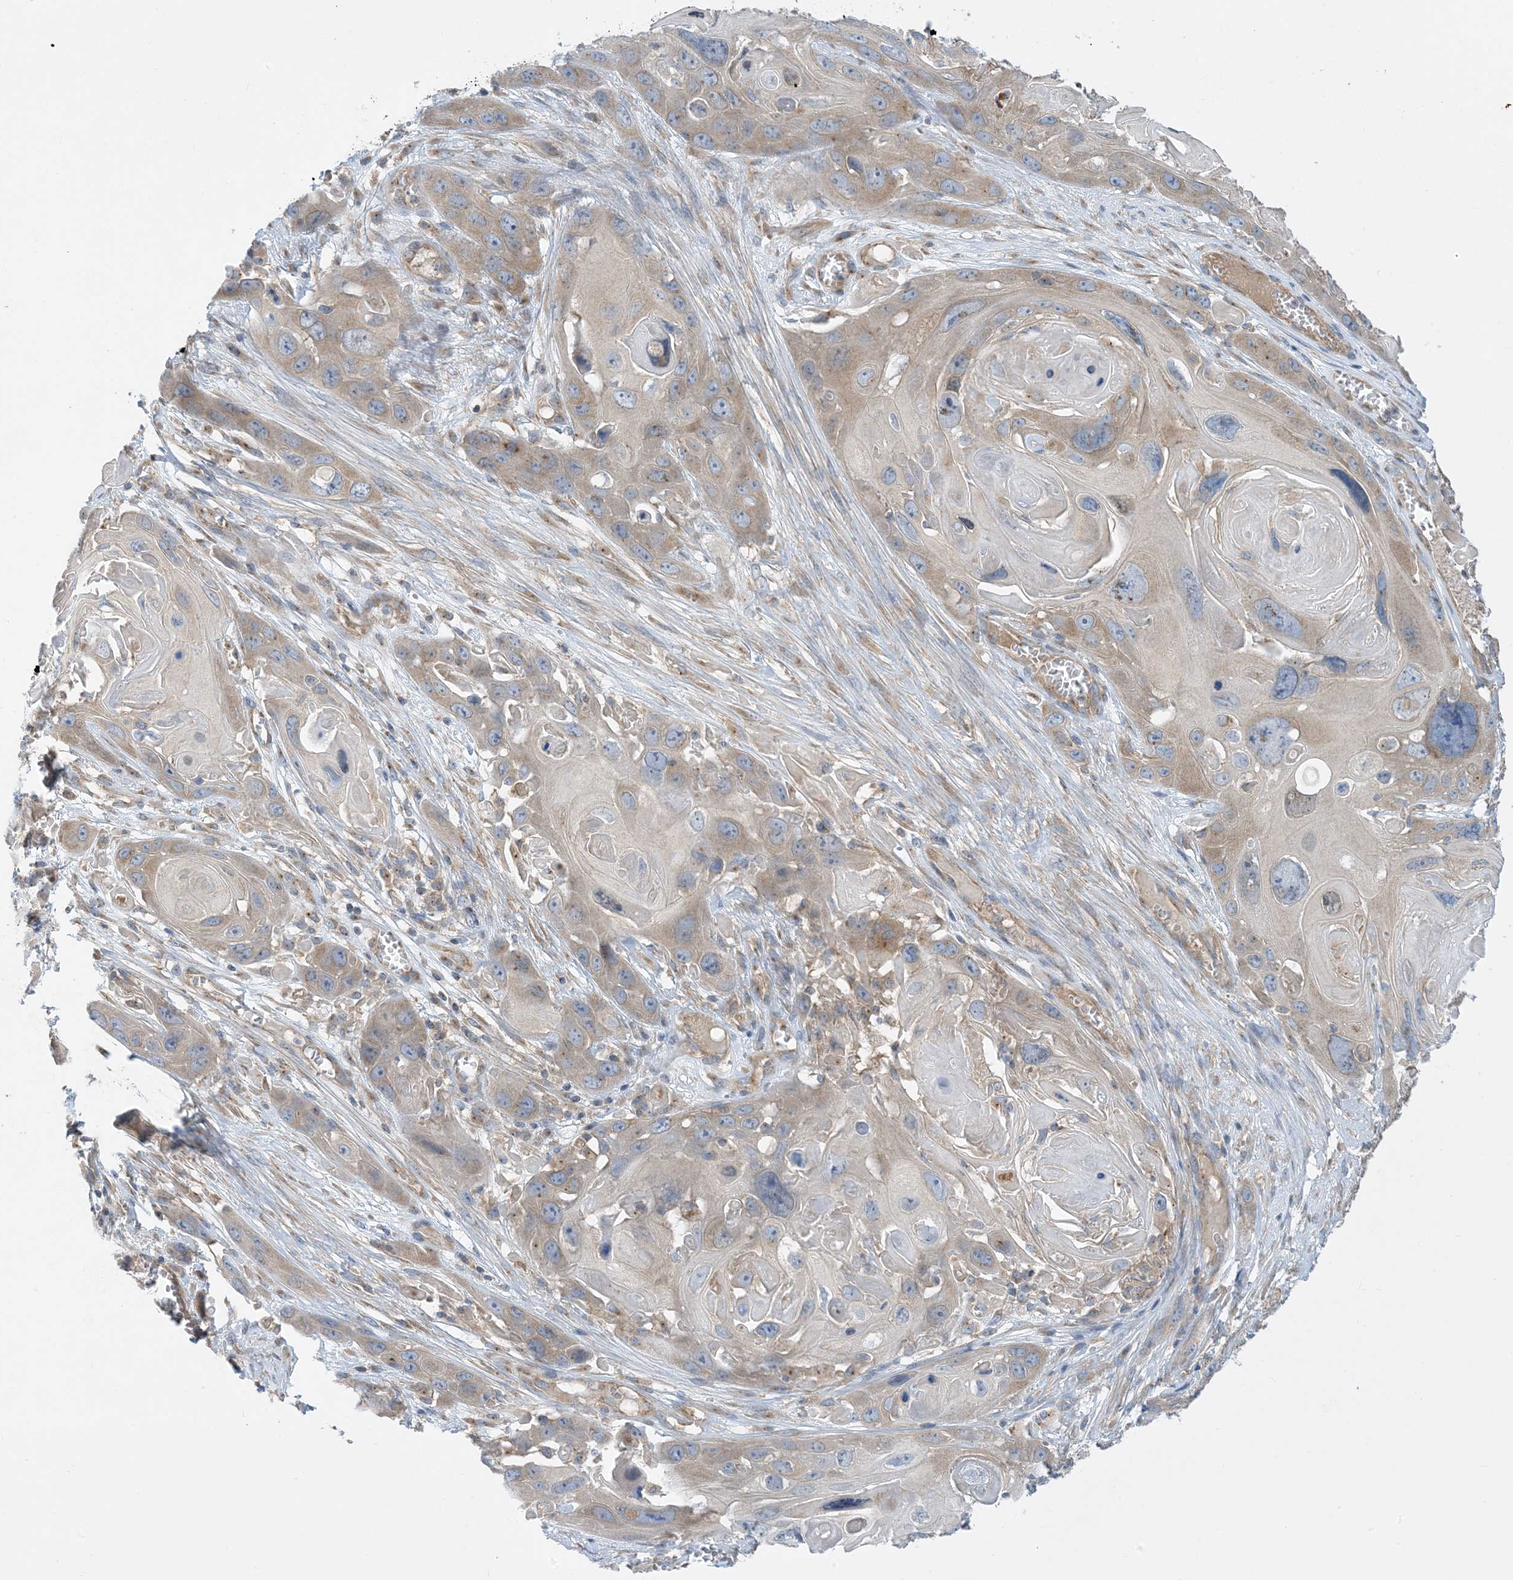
{"staining": {"intensity": "weak", "quantity": "<25%", "location": "cytoplasmic/membranous"}, "tissue": "skin cancer", "cell_type": "Tumor cells", "image_type": "cancer", "snomed": [{"axis": "morphology", "description": "Squamous cell carcinoma, NOS"}, {"axis": "topography", "description": "Skin"}], "caption": "IHC micrograph of neoplastic tissue: squamous cell carcinoma (skin) stained with DAB shows no significant protein expression in tumor cells.", "gene": "SIDT1", "patient": {"sex": "male", "age": 55}}